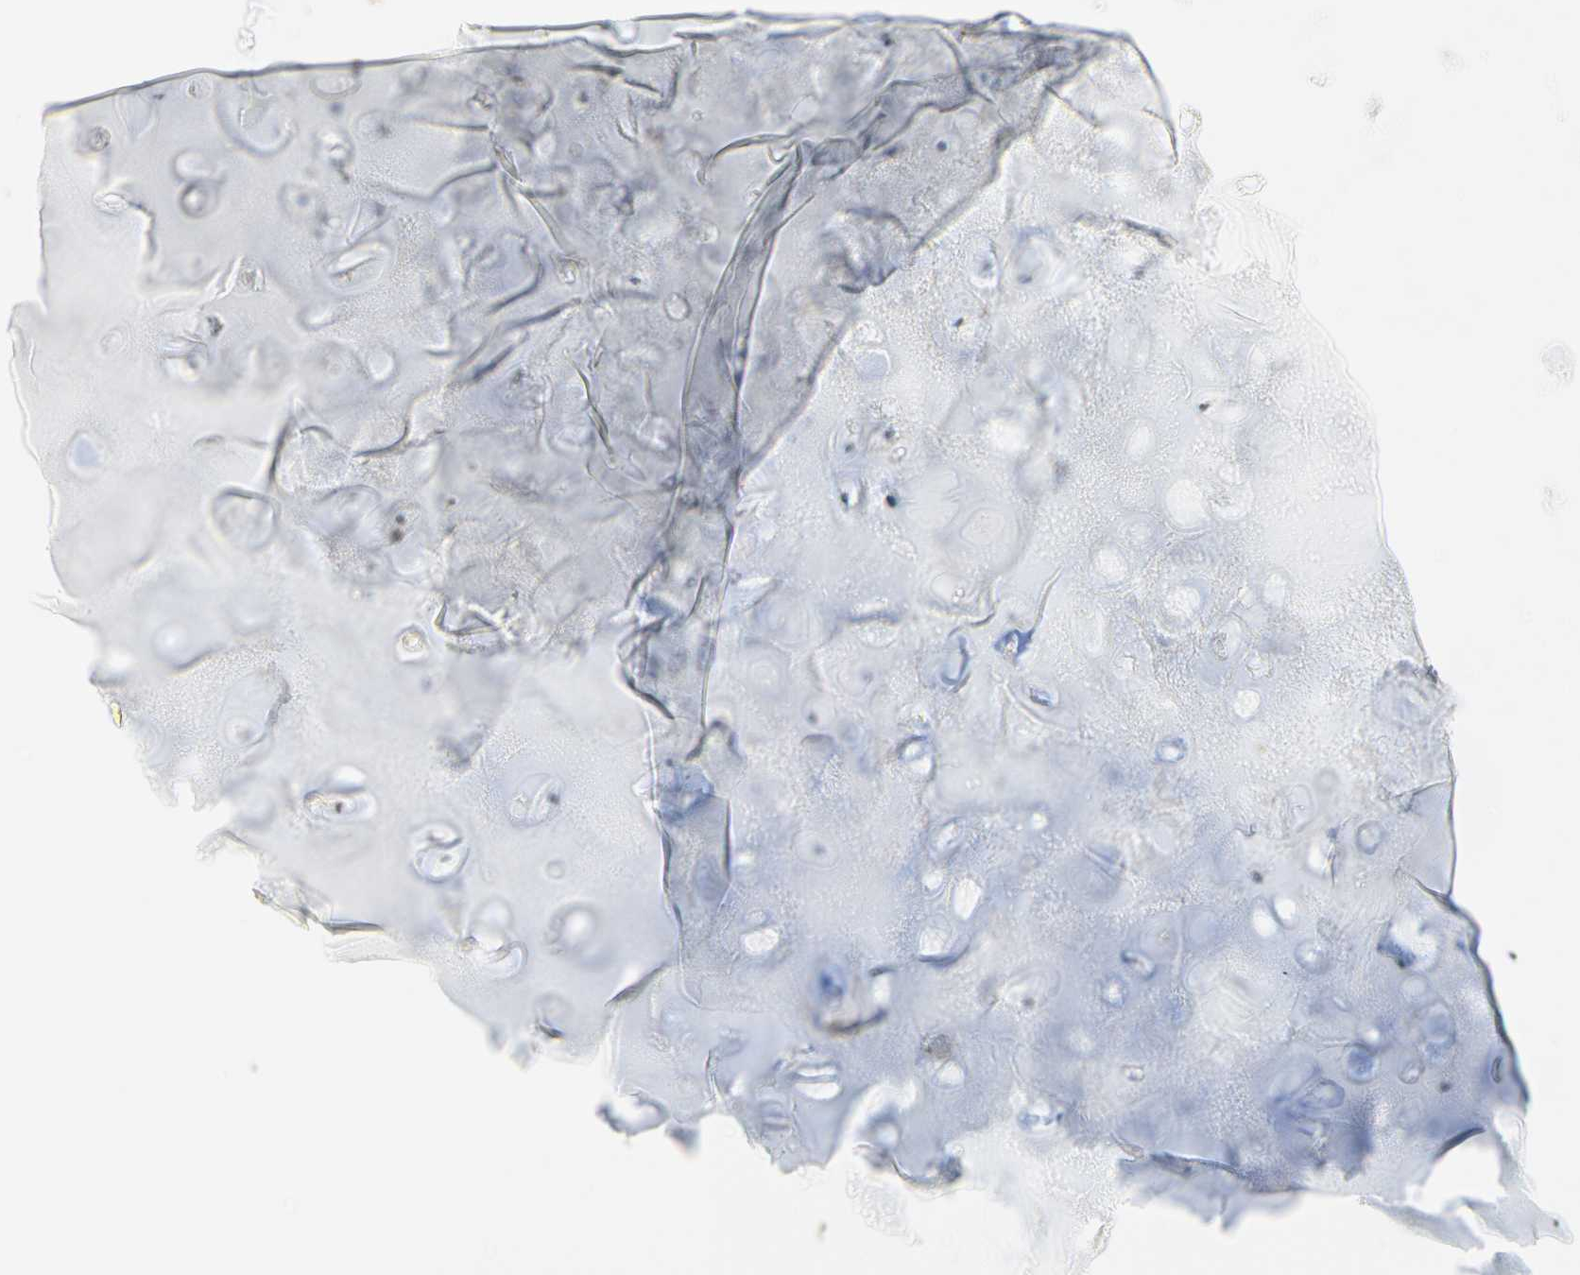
{"staining": {"intensity": "weak", "quantity": "25%-75%", "location": "cytoplasmic/membranous"}, "tissue": "adipose tissue", "cell_type": "Adipocytes", "image_type": "normal", "snomed": [{"axis": "morphology", "description": "Normal tissue, NOS"}, {"axis": "topography", "description": "Cartilage tissue"}, {"axis": "topography", "description": "Bronchus"}], "caption": "Protein expression analysis of benign human adipose tissue reveals weak cytoplasmic/membranous positivity in about 25%-75% of adipocytes. The protein of interest is shown in brown color, while the nuclei are stained blue.", "gene": "GPR153", "patient": {"sex": "female", "age": 73}}